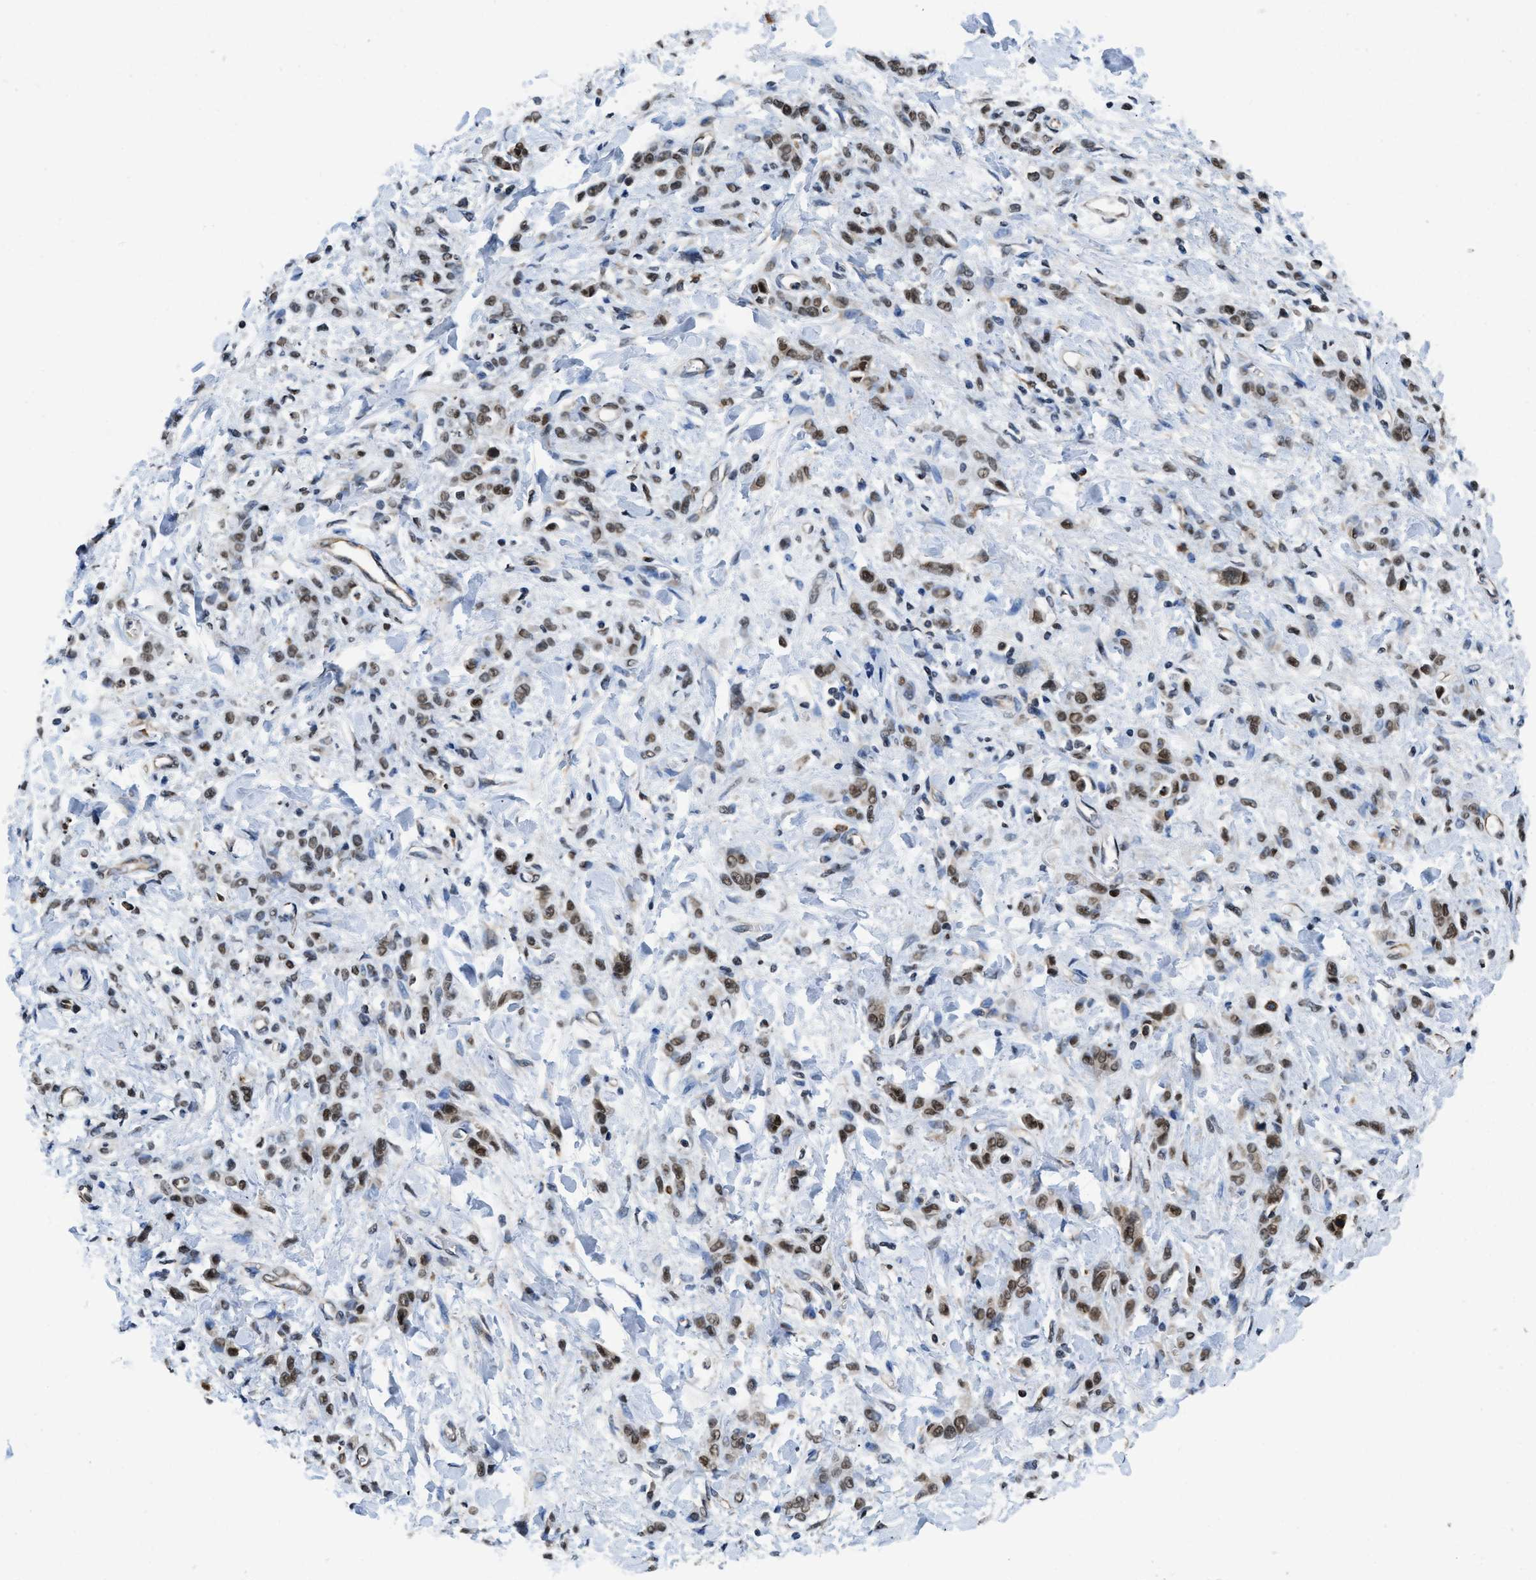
{"staining": {"intensity": "moderate", "quantity": ">75%", "location": "nuclear"}, "tissue": "stomach cancer", "cell_type": "Tumor cells", "image_type": "cancer", "snomed": [{"axis": "morphology", "description": "Normal tissue, NOS"}, {"axis": "morphology", "description": "Adenocarcinoma, NOS"}, {"axis": "topography", "description": "Stomach"}], "caption": "A high-resolution micrograph shows IHC staining of stomach adenocarcinoma, which exhibits moderate nuclear expression in about >75% of tumor cells.", "gene": "SAFB", "patient": {"sex": "male", "age": 82}}